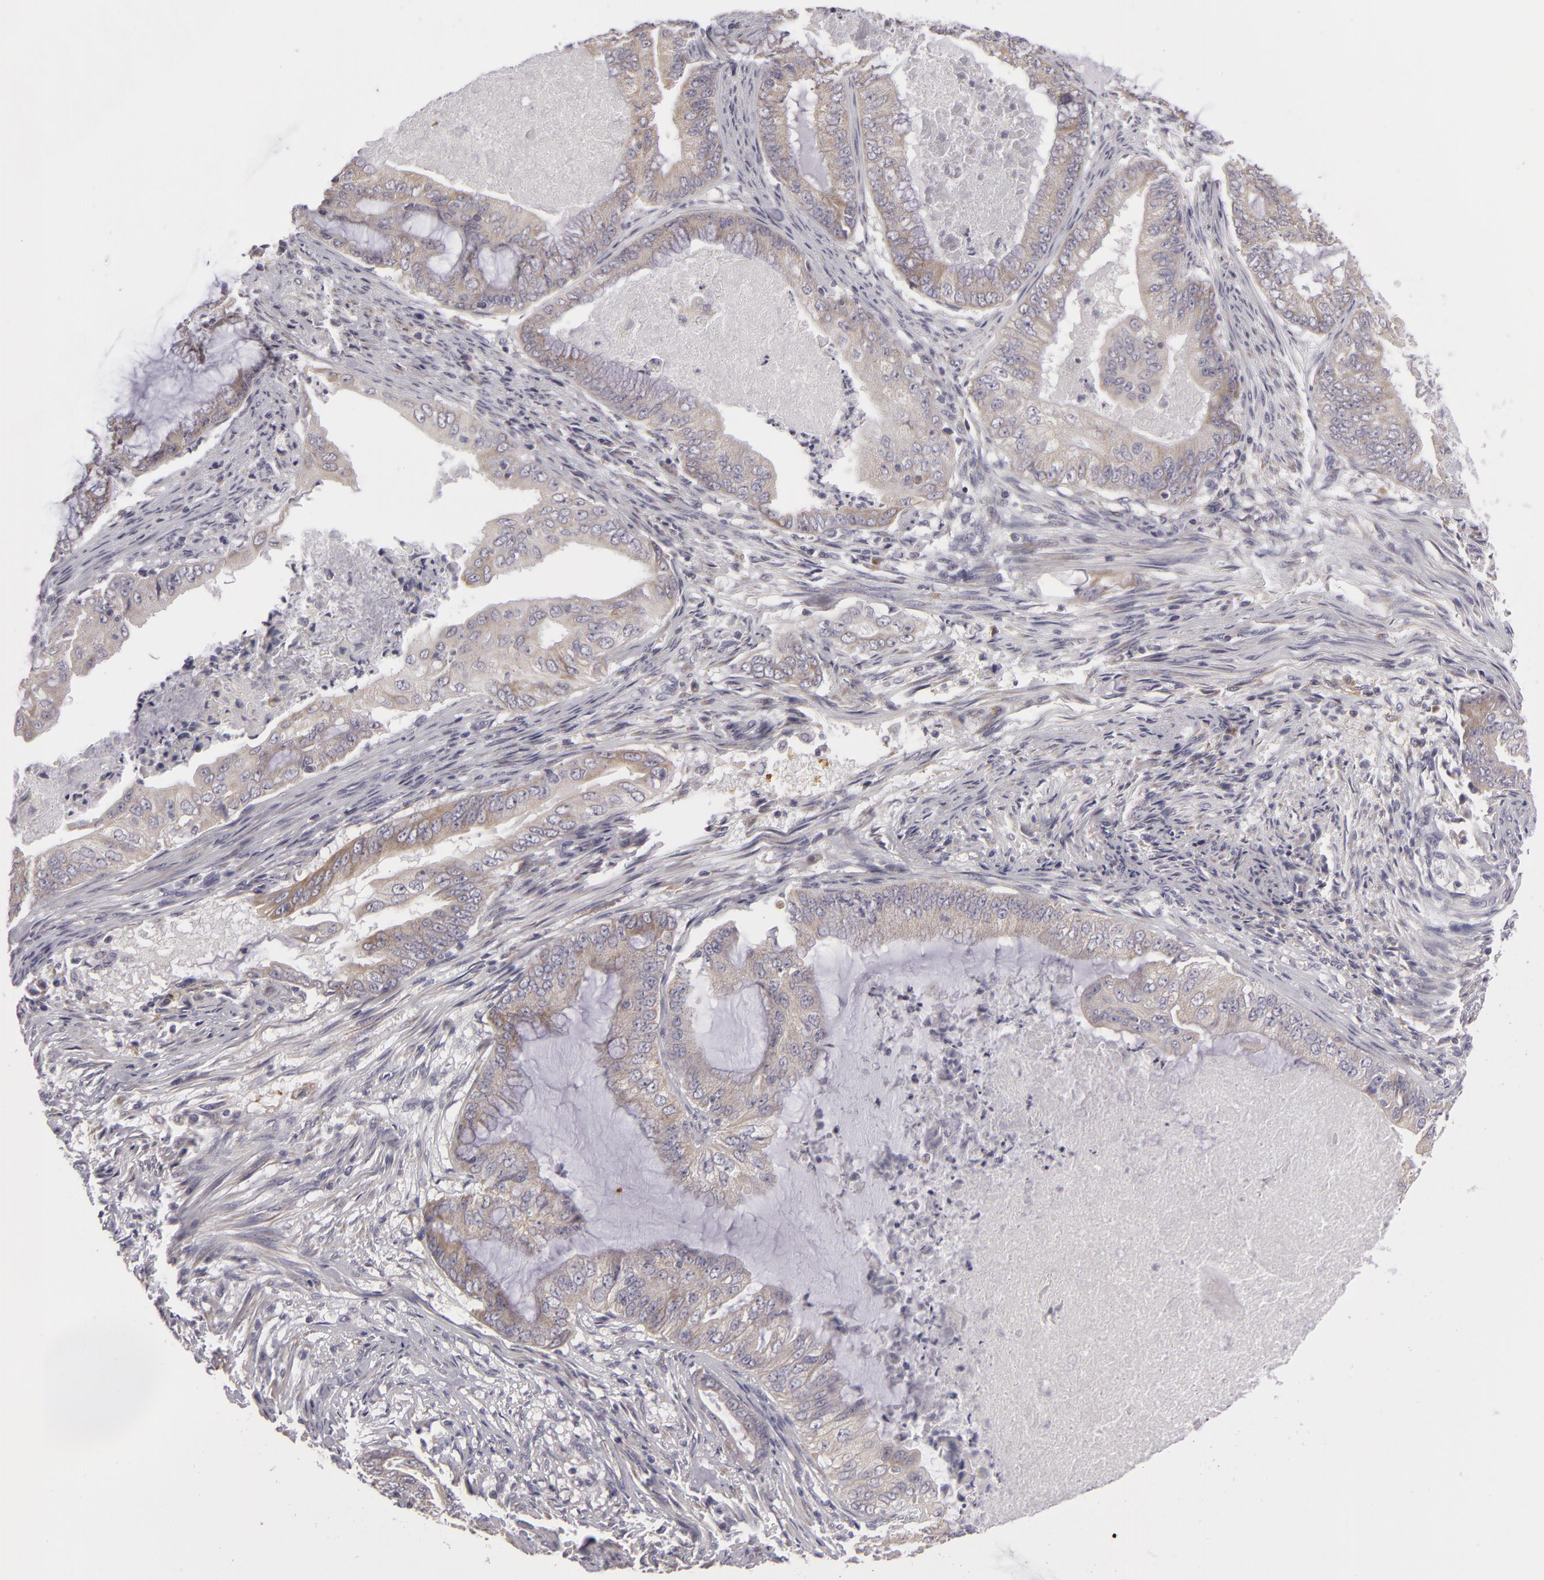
{"staining": {"intensity": "weak", "quantity": "25%-75%", "location": "cytoplasmic/membranous"}, "tissue": "endometrial cancer", "cell_type": "Tumor cells", "image_type": "cancer", "snomed": [{"axis": "morphology", "description": "Adenocarcinoma, NOS"}, {"axis": "topography", "description": "Endometrium"}], "caption": "A low amount of weak cytoplasmic/membranous expression is seen in about 25%-75% of tumor cells in endometrial cancer (adenocarcinoma) tissue.", "gene": "ATP2B3", "patient": {"sex": "female", "age": 63}}